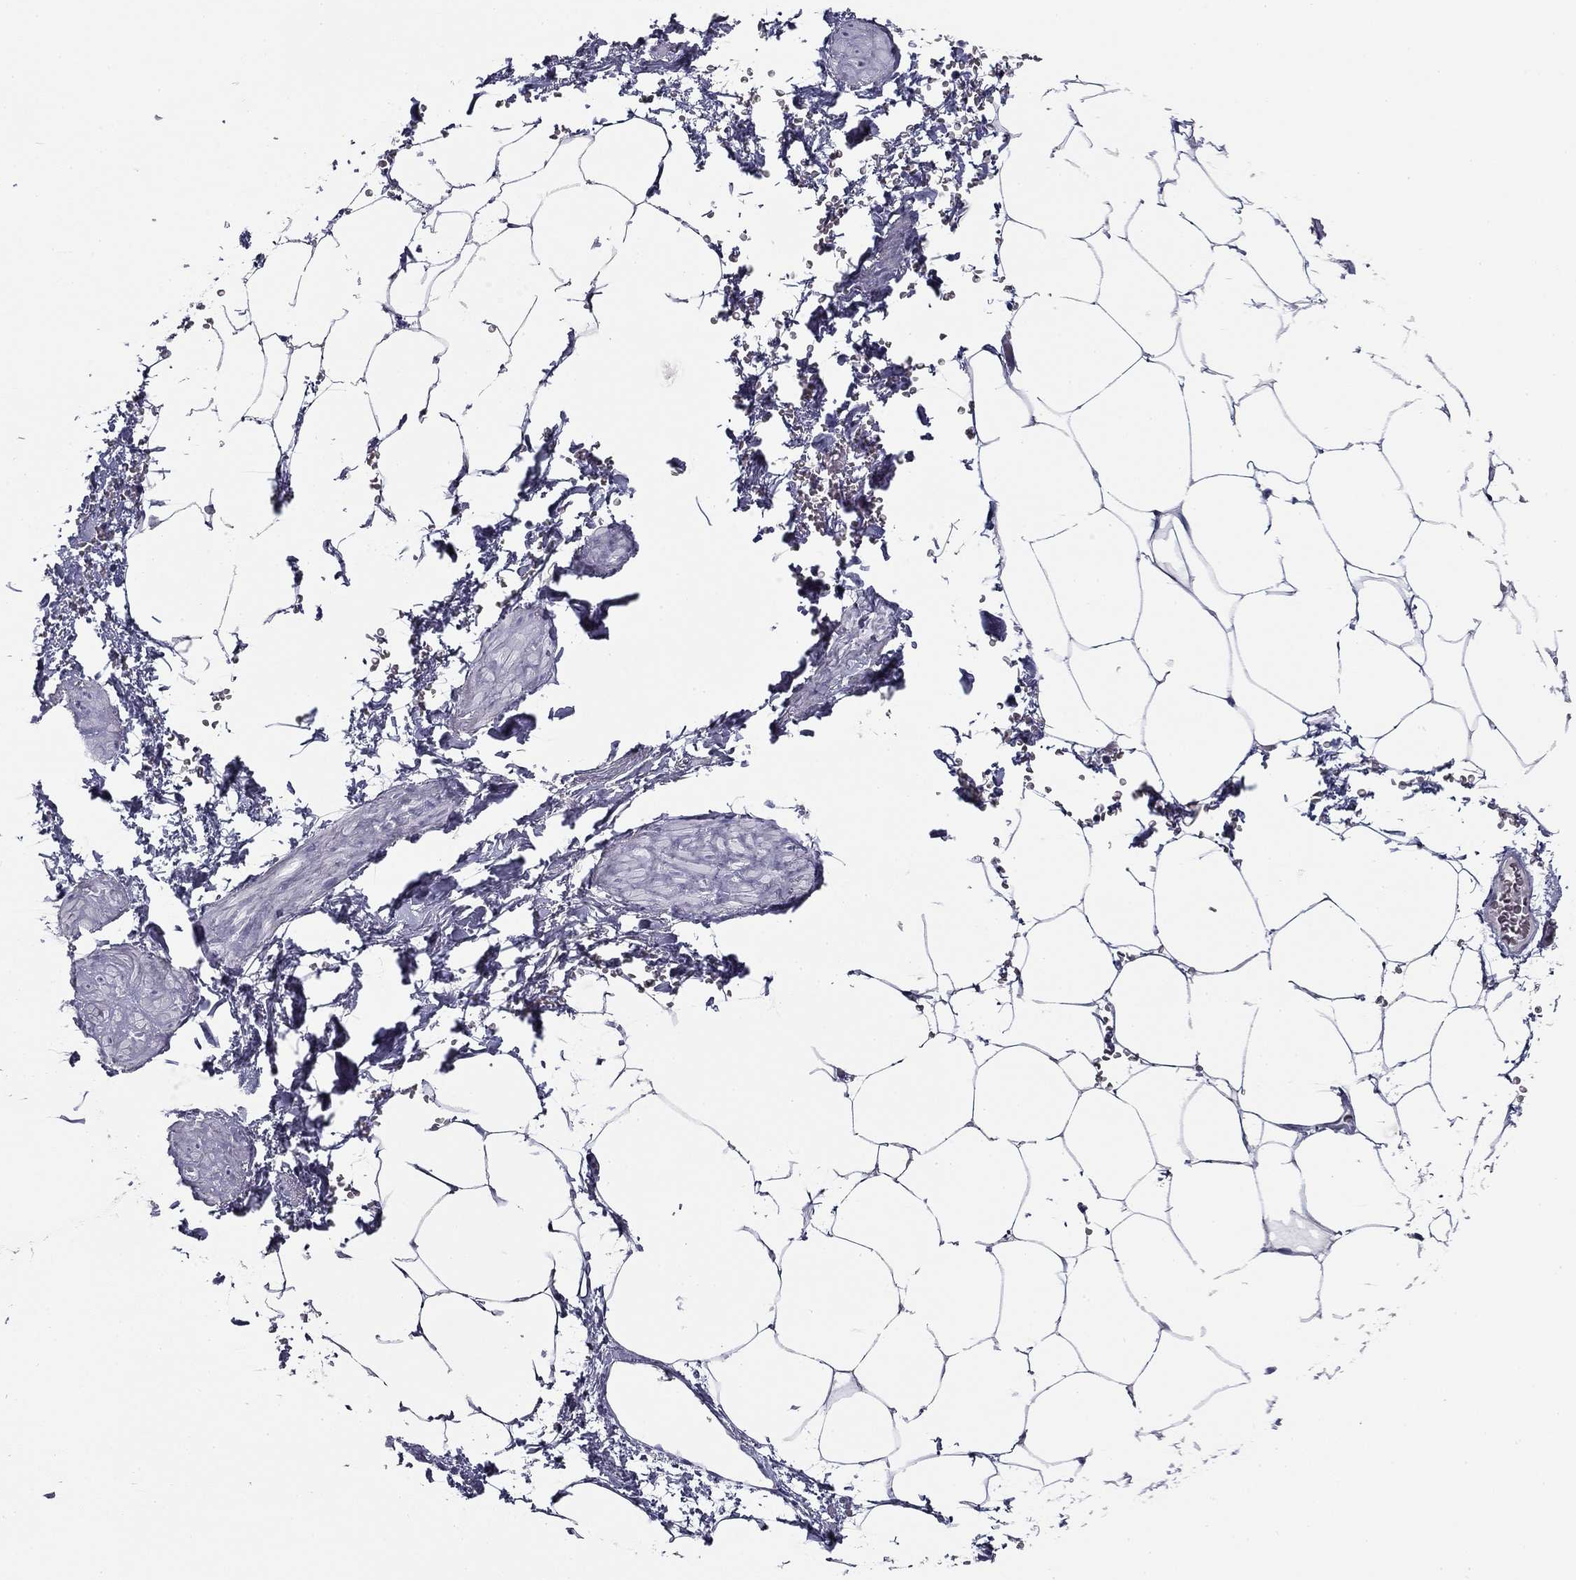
{"staining": {"intensity": "negative", "quantity": "none", "location": "none"}, "tissue": "adipose tissue", "cell_type": "Adipocytes", "image_type": "normal", "snomed": [{"axis": "morphology", "description": "Normal tissue, NOS"}, {"axis": "topography", "description": "Soft tissue"}, {"axis": "topography", "description": "Adipose tissue"}, {"axis": "topography", "description": "Vascular tissue"}, {"axis": "topography", "description": "Peripheral nerve tissue"}], "caption": "The immunohistochemistry (IHC) micrograph has no significant positivity in adipocytes of adipose tissue.", "gene": "CPLX4", "patient": {"sex": "male", "age": 68}}